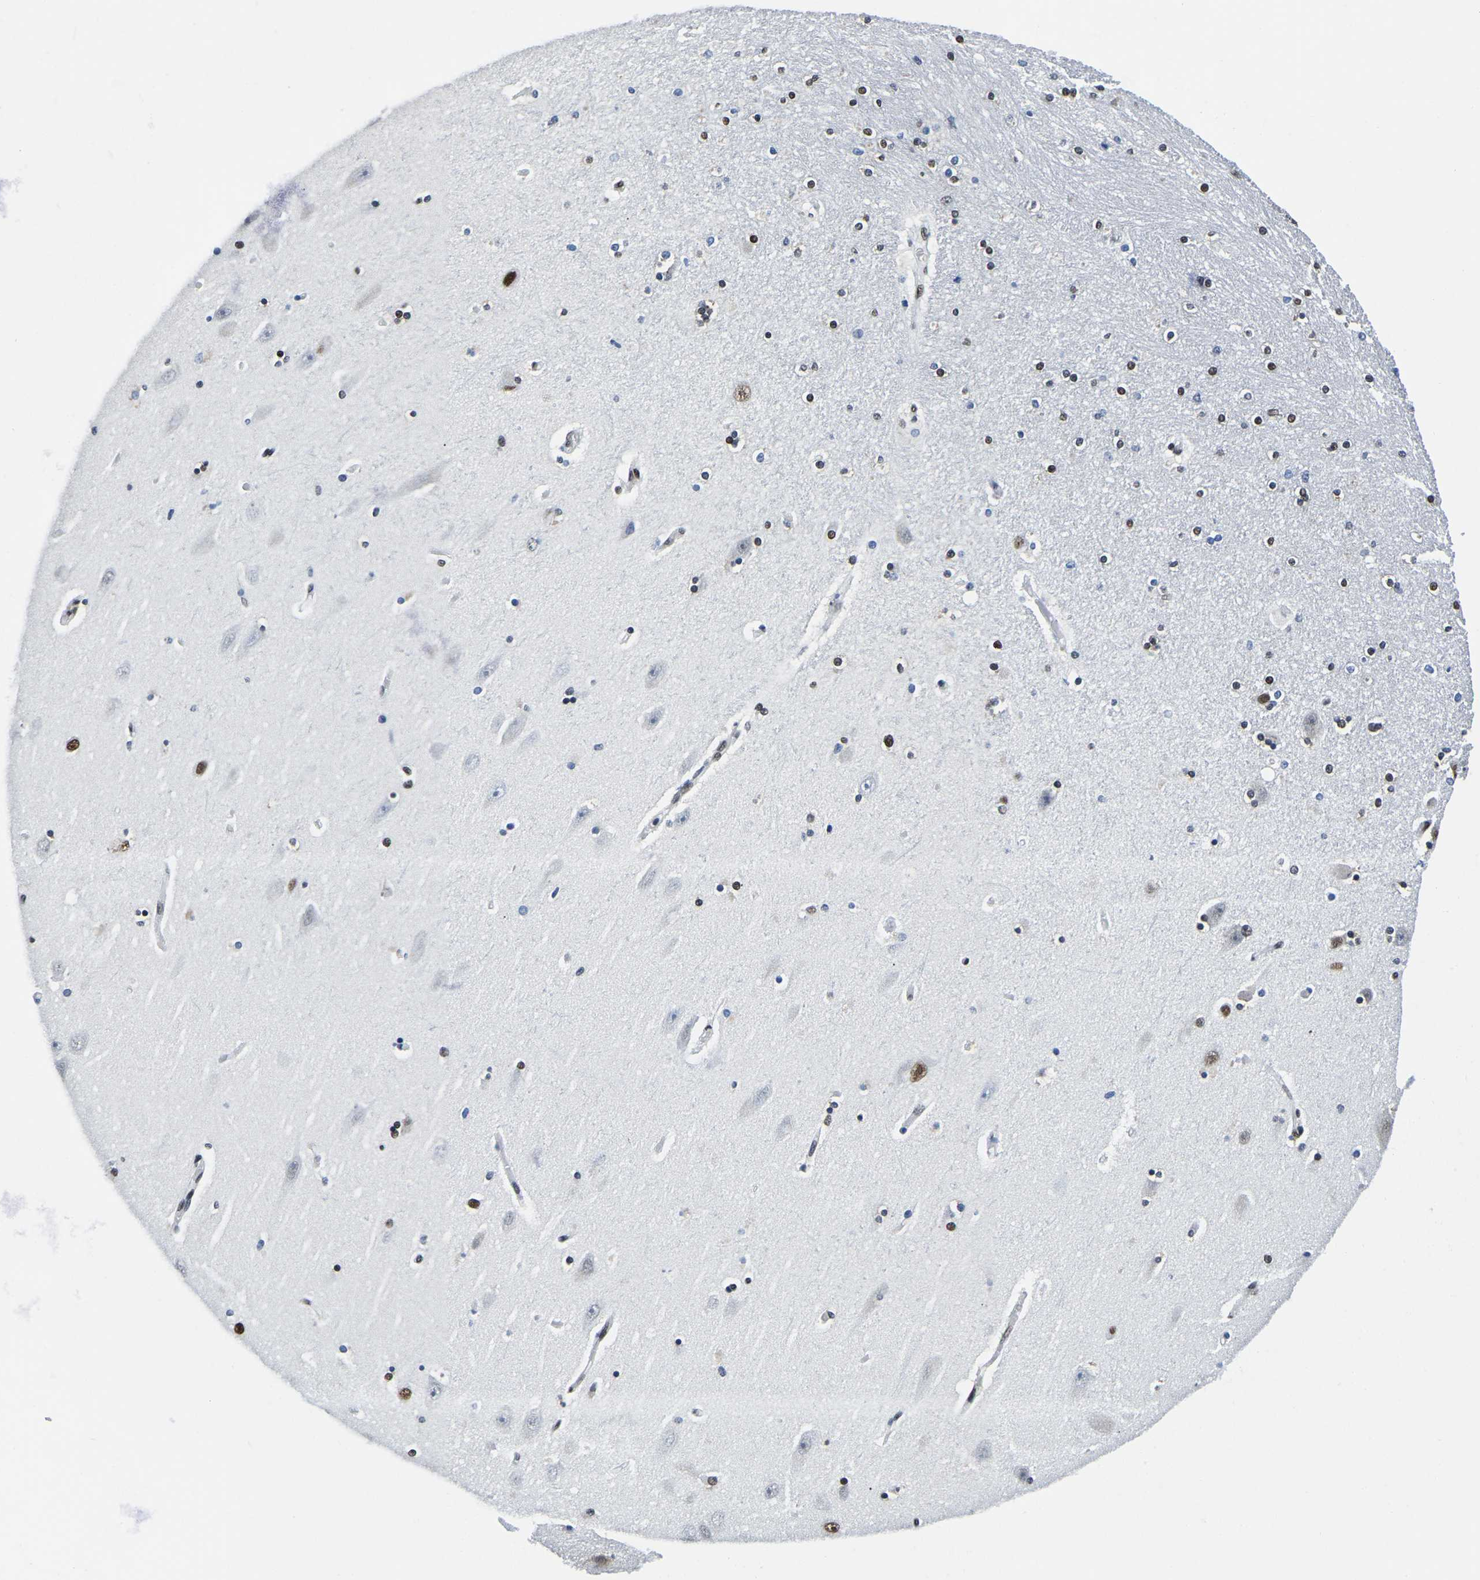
{"staining": {"intensity": "moderate", "quantity": "25%-75%", "location": "nuclear"}, "tissue": "hippocampus", "cell_type": "Glial cells", "image_type": "normal", "snomed": [{"axis": "morphology", "description": "Normal tissue, NOS"}, {"axis": "topography", "description": "Hippocampus"}], "caption": "The photomicrograph reveals staining of benign hippocampus, revealing moderate nuclear protein expression (brown color) within glial cells.", "gene": "UBA1", "patient": {"sex": "female", "age": 54}}